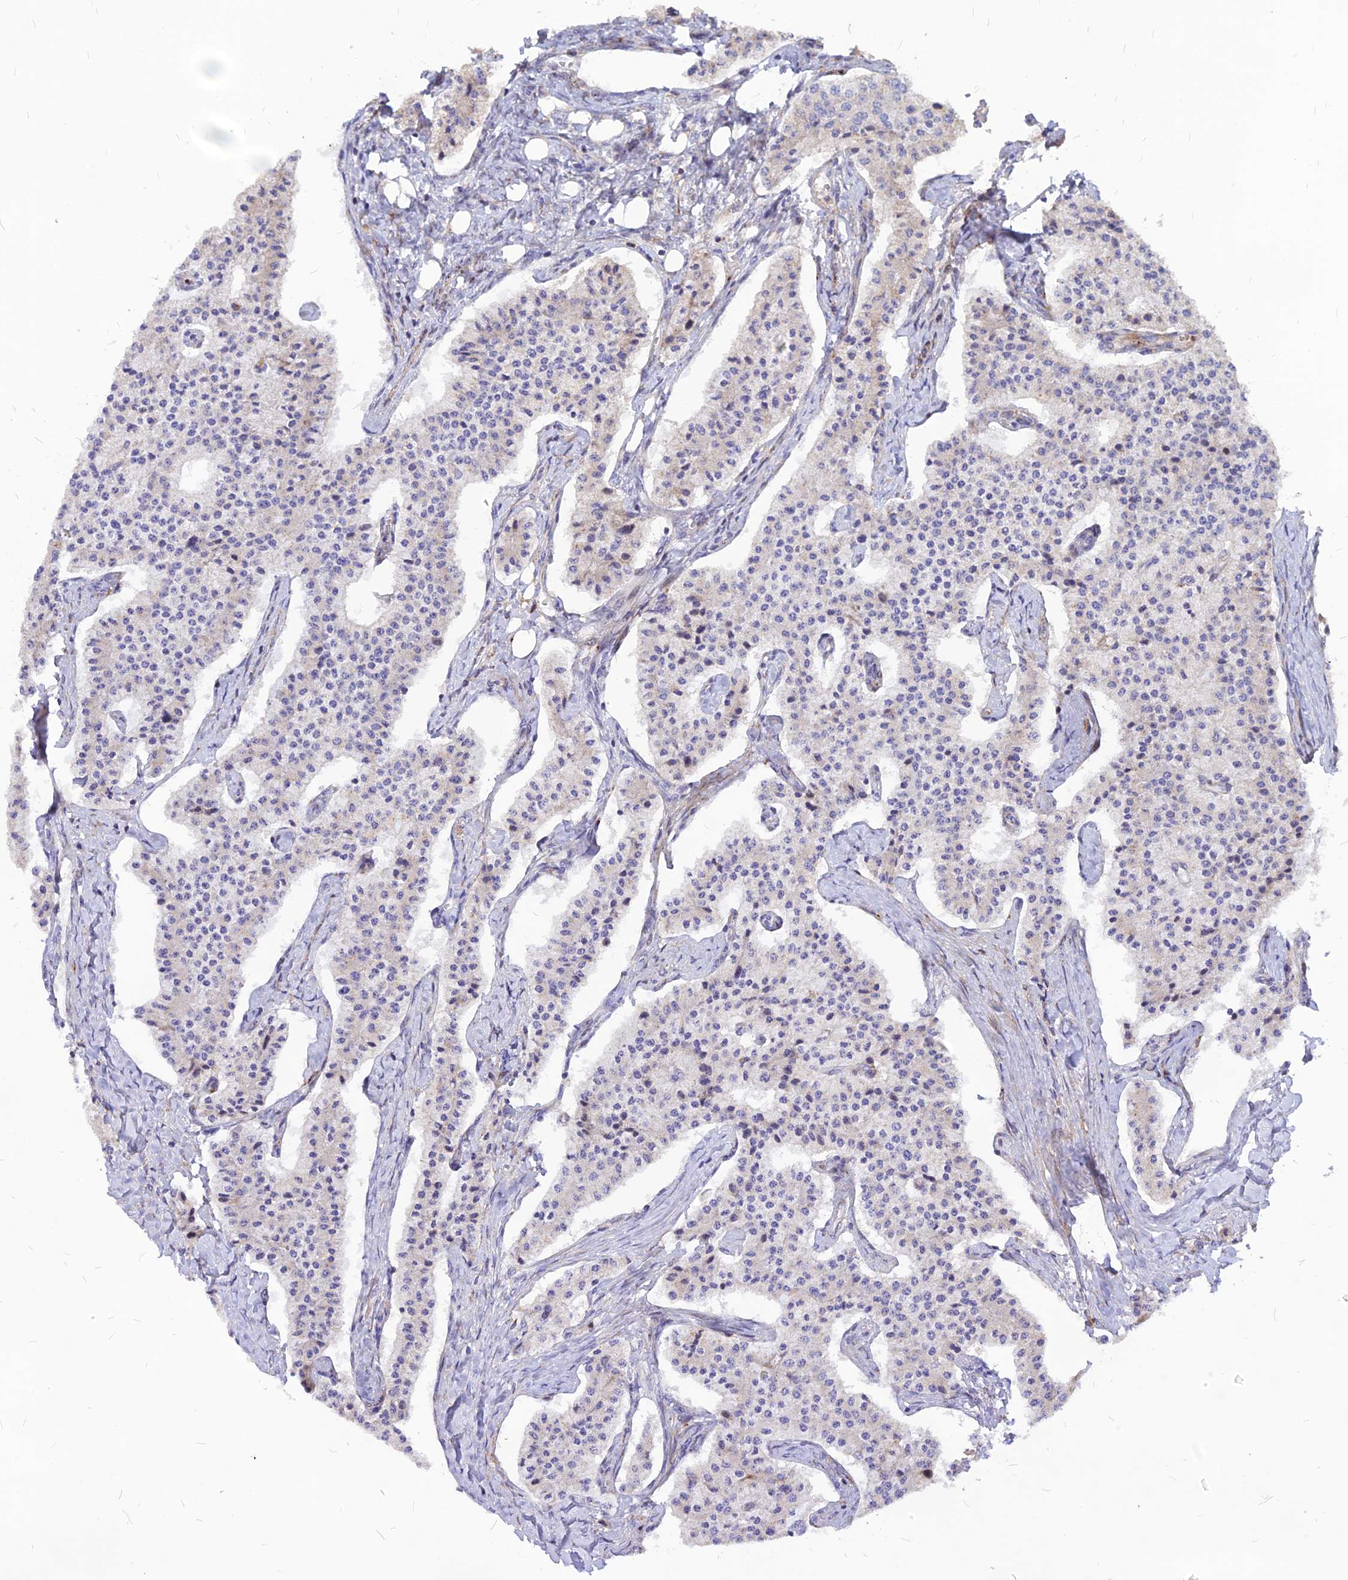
{"staining": {"intensity": "negative", "quantity": "none", "location": "none"}, "tissue": "carcinoid", "cell_type": "Tumor cells", "image_type": "cancer", "snomed": [{"axis": "morphology", "description": "Carcinoid, malignant, NOS"}, {"axis": "topography", "description": "Colon"}], "caption": "The image displays no significant positivity in tumor cells of malignant carcinoid.", "gene": "RIMOC1", "patient": {"sex": "female", "age": 52}}